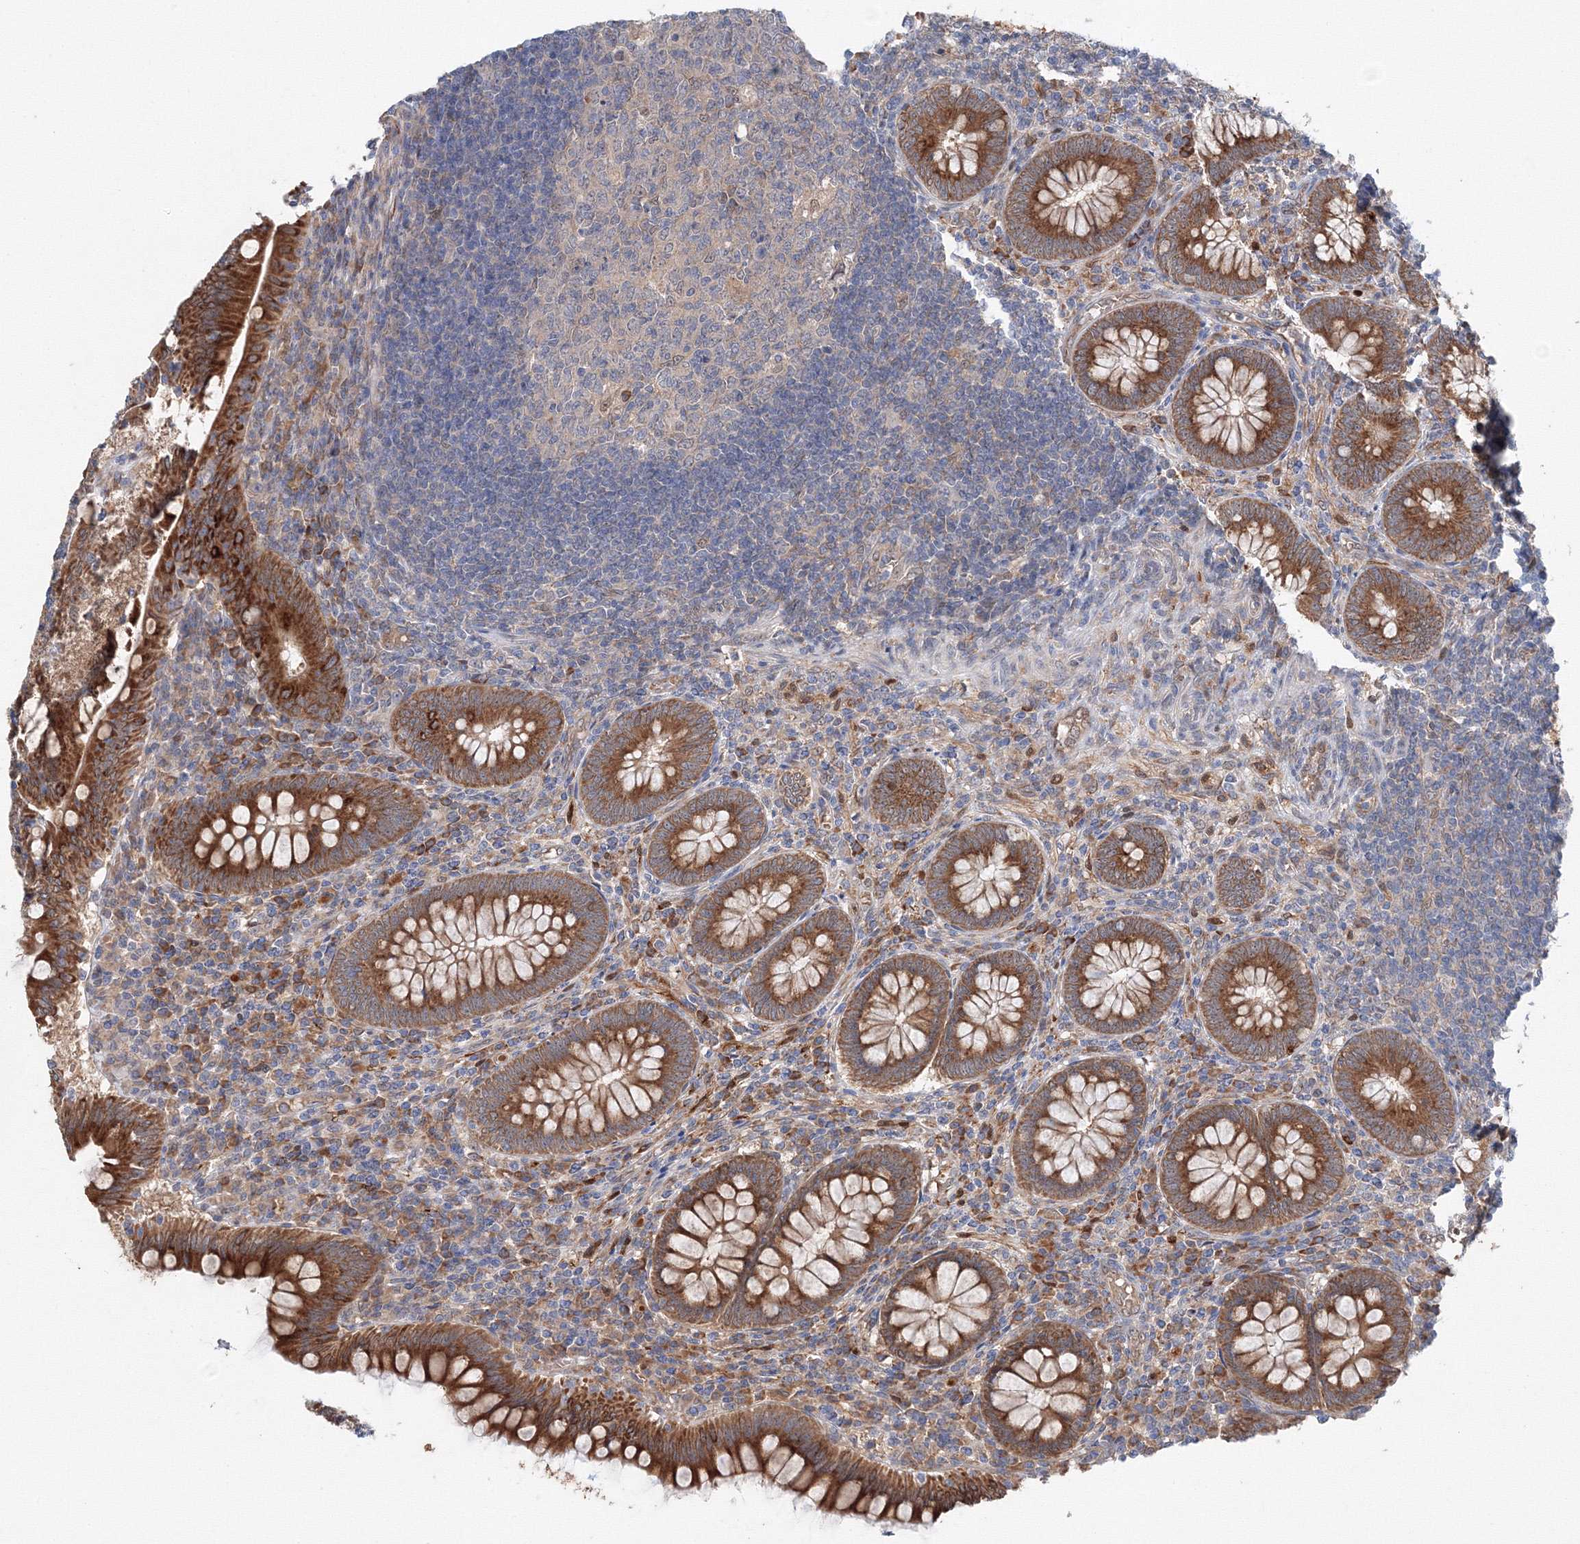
{"staining": {"intensity": "strong", "quantity": ">75%", "location": "cytoplasmic/membranous"}, "tissue": "appendix", "cell_type": "Glandular cells", "image_type": "normal", "snomed": [{"axis": "morphology", "description": "Normal tissue, NOS"}, {"axis": "topography", "description": "Appendix"}], "caption": "Unremarkable appendix displays strong cytoplasmic/membranous expression in about >75% of glandular cells, visualized by immunohistochemistry. The protein is stained brown, and the nuclei are stained in blue (DAB (3,3'-diaminobenzidine) IHC with brightfield microscopy, high magnification).", "gene": "DIS3L2", "patient": {"sex": "male", "age": 14}}